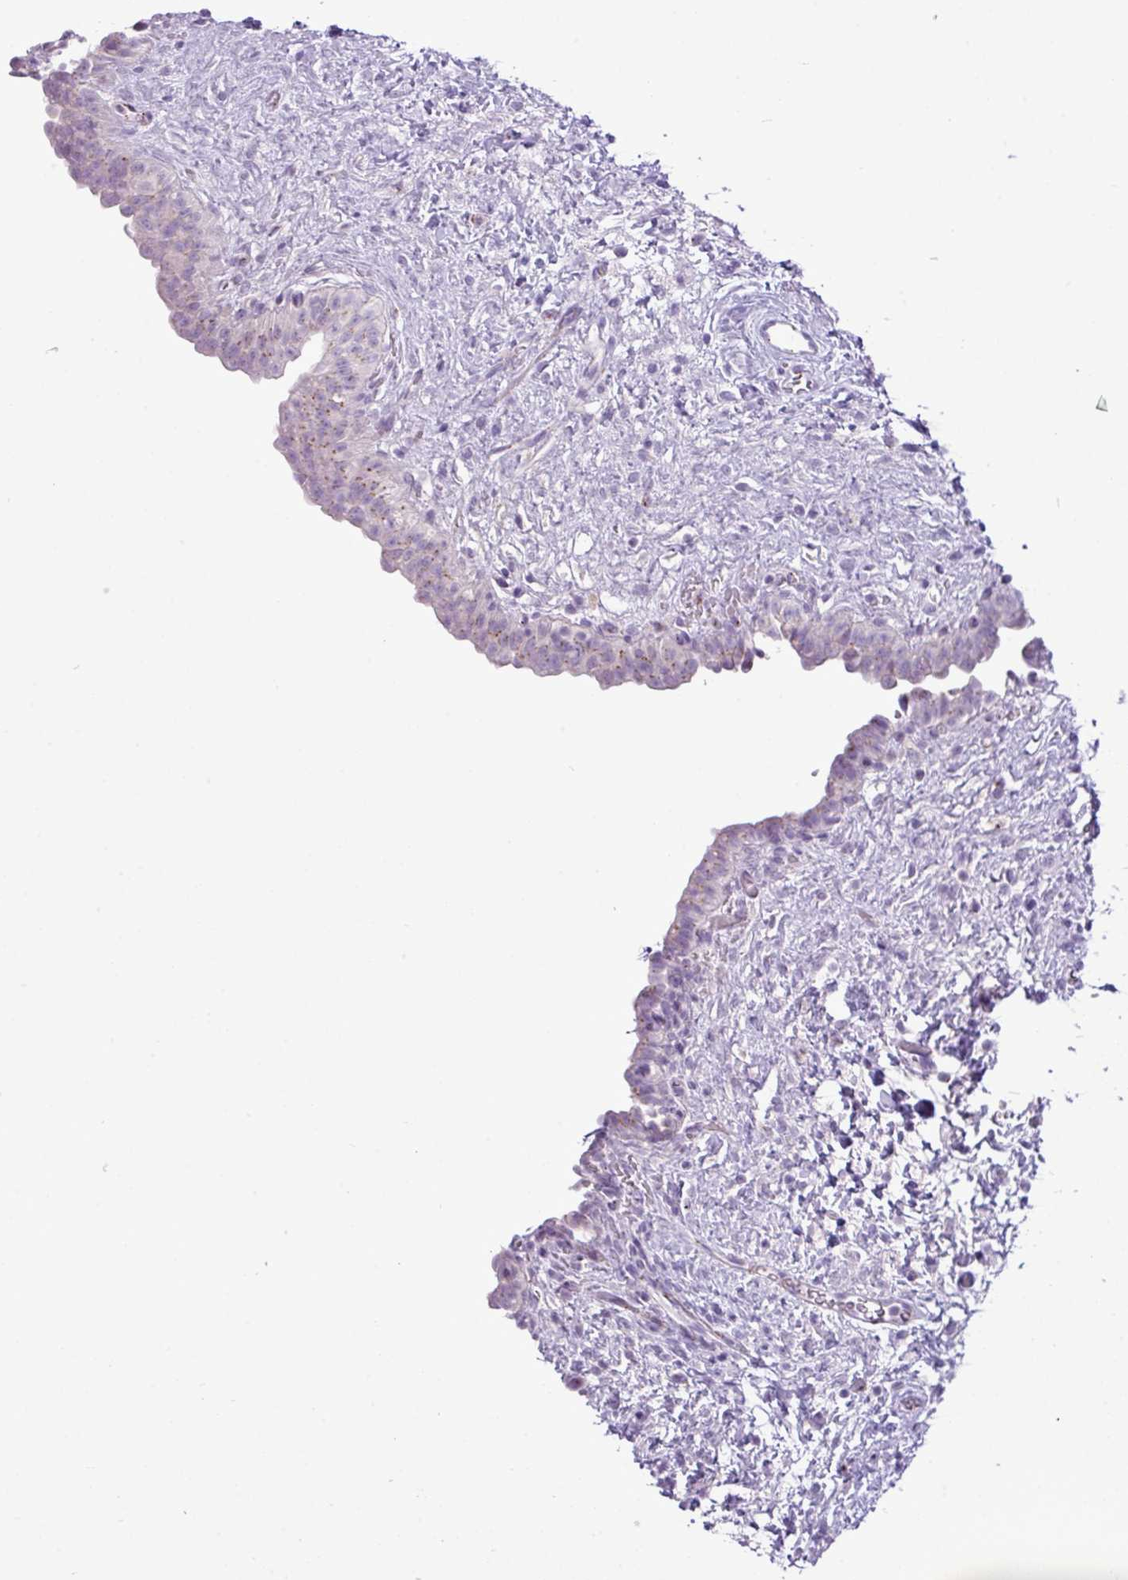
{"staining": {"intensity": "moderate", "quantity": "<25%", "location": "cytoplasmic/membranous"}, "tissue": "urinary bladder", "cell_type": "Urothelial cells", "image_type": "normal", "snomed": [{"axis": "morphology", "description": "Normal tissue, NOS"}, {"axis": "topography", "description": "Urinary bladder"}], "caption": "Urothelial cells show low levels of moderate cytoplasmic/membranous positivity in approximately <25% of cells in normal urinary bladder.", "gene": "FAM43A", "patient": {"sex": "male", "age": 69}}